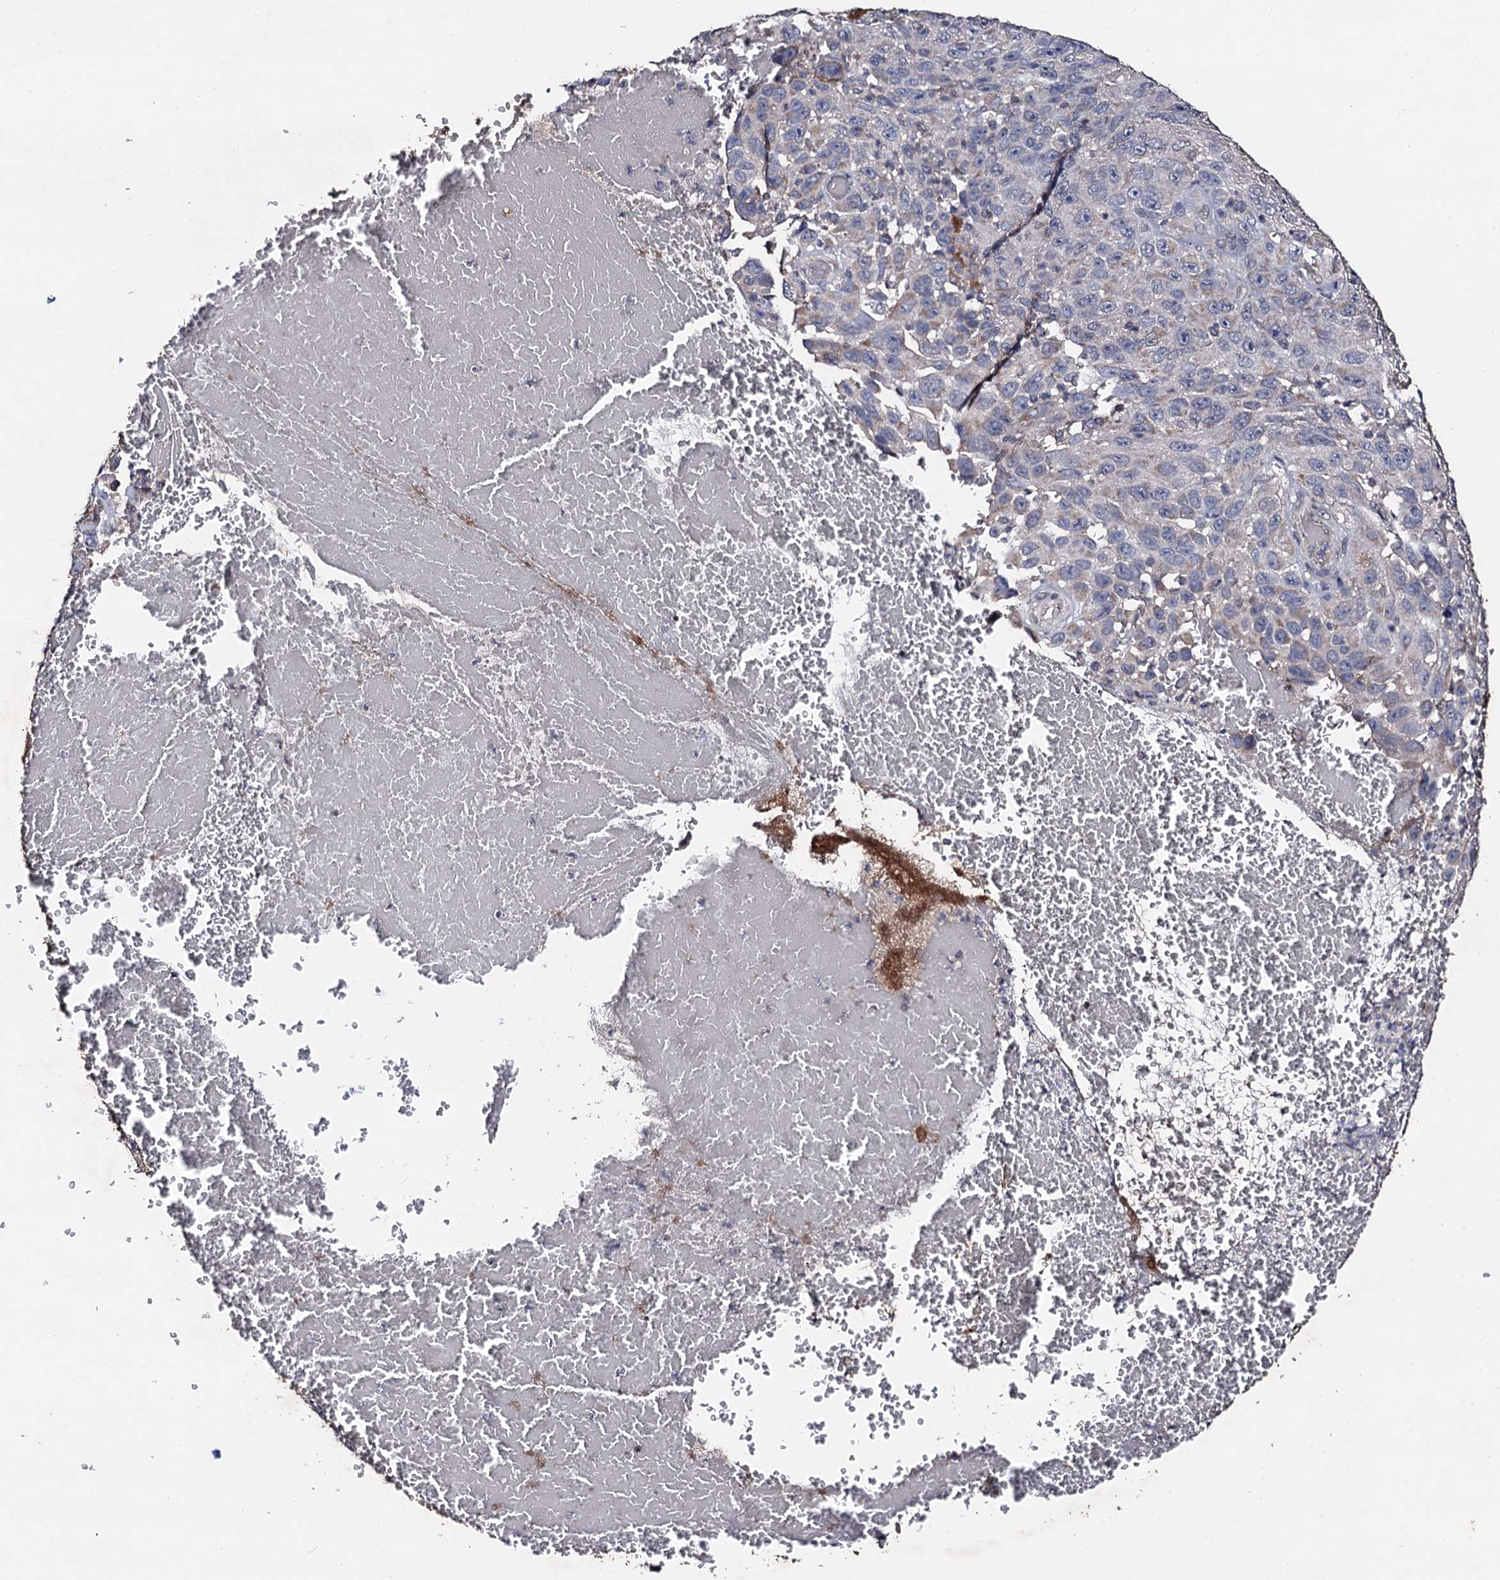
{"staining": {"intensity": "negative", "quantity": "none", "location": "none"}, "tissue": "melanoma", "cell_type": "Tumor cells", "image_type": "cancer", "snomed": [{"axis": "morphology", "description": "Normal tissue, NOS"}, {"axis": "morphology", "description": "Malignant melanoma, NOS"}, {"axis": "topography", "description": "Skin"}], "caption": "Tumor cells are negative for brown protein staining in melanoma.", "gene": "PPTC7", "patient": {"sex": "female", "age": 96}}